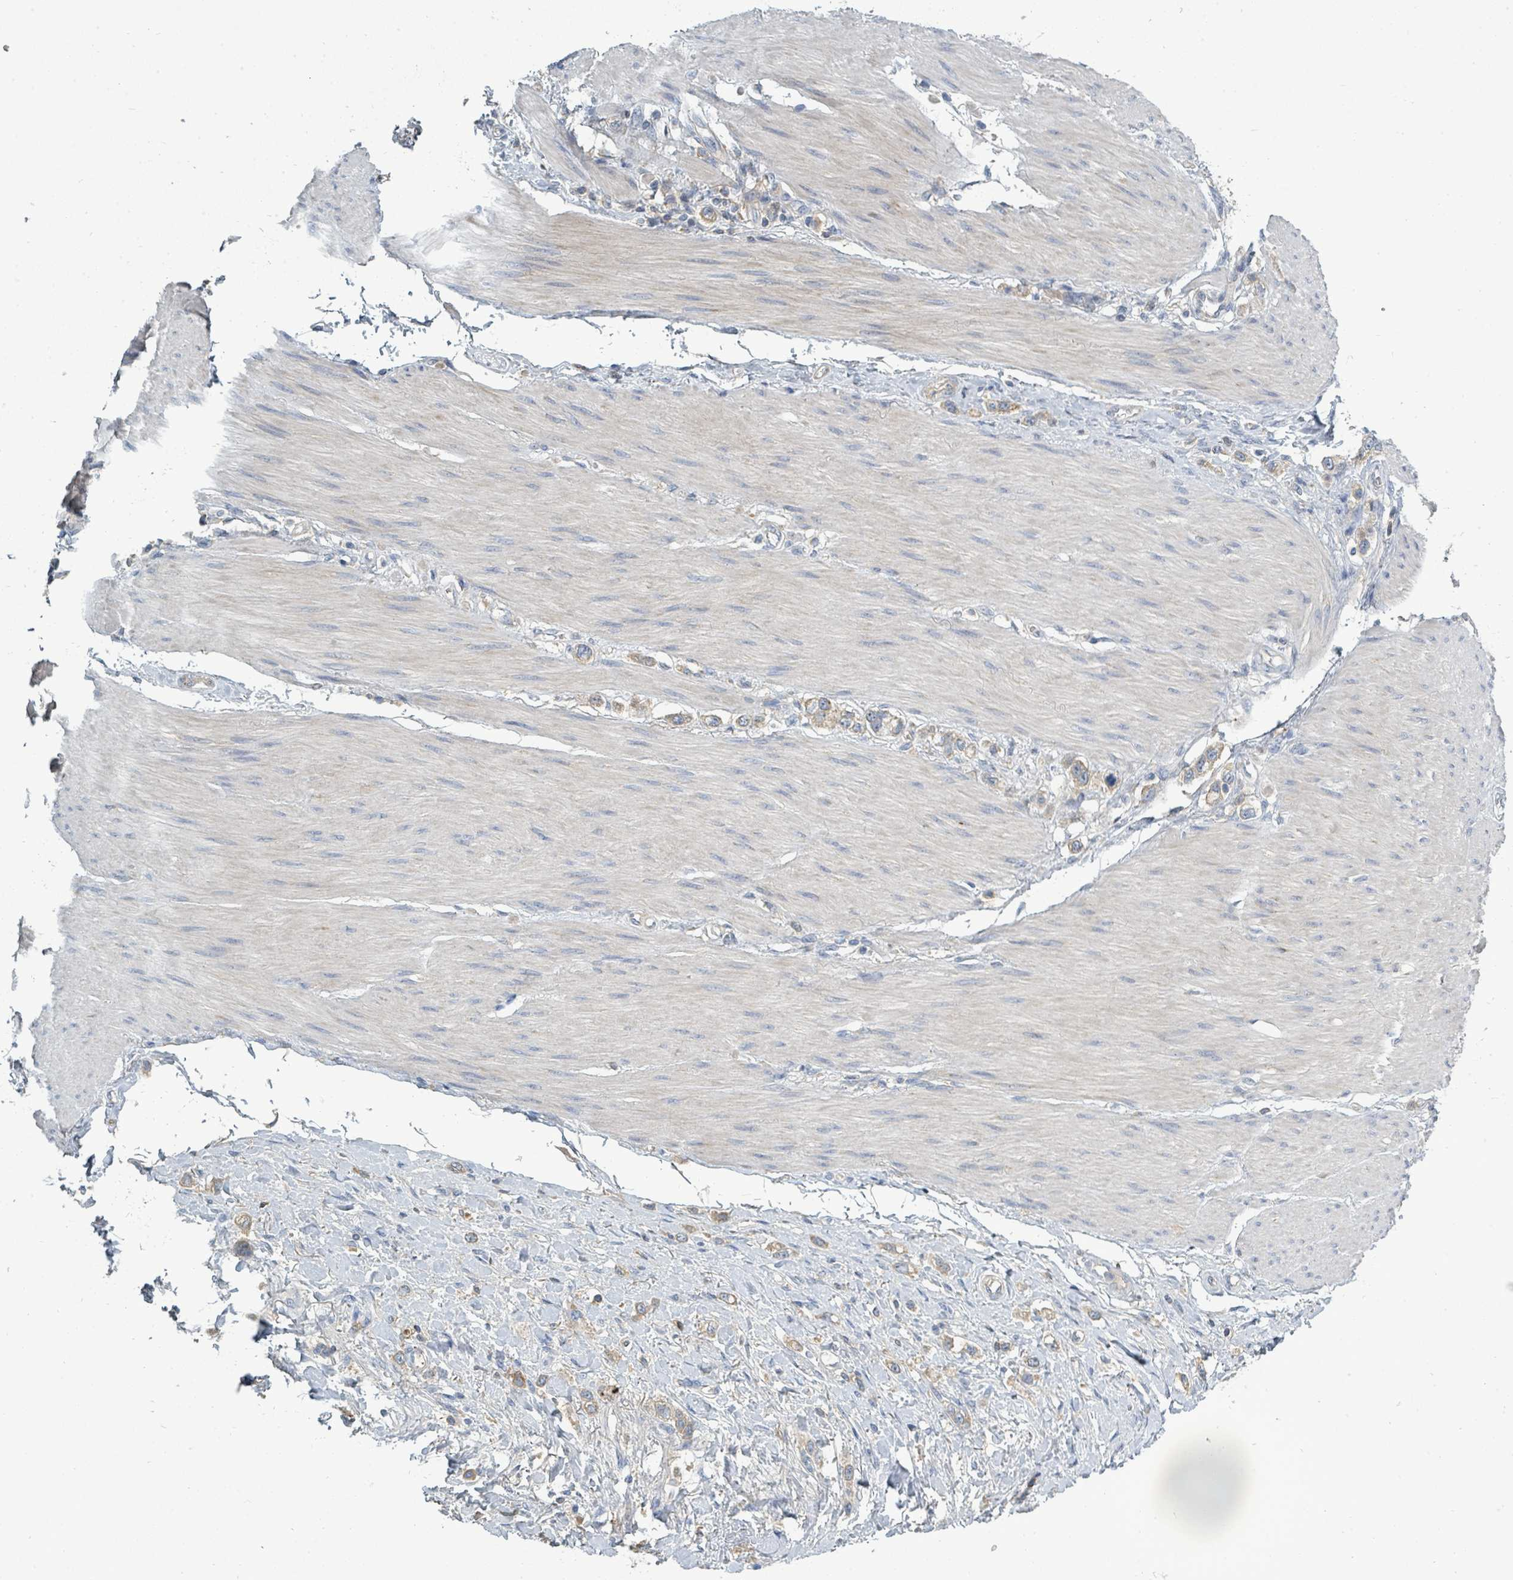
{"staining": {"intensity": "moderate", "quantity": "<25%", "location": "cytoplasmic/membranous"}, "tissue": "stomach cancer", "cell_type": "Tumor cells", "image_type": "cancer", "snomed": [{"axis": "morphology", "description": "Adenocarcinoma, NOS"}, {"axis": "topography", "description": "Stomach"}], "caption": "Stomach cancer (adenocarcinoma) stained with immunohistochemistry (IHC) displays moderate cytoplasmic/membranous positivity in about <25% of tumor cells. (DAB = brown stain, brightfield microscopy at high magnification).", "gene": "SLC25A23", "patient": {"sex": "female", "age": 65}}